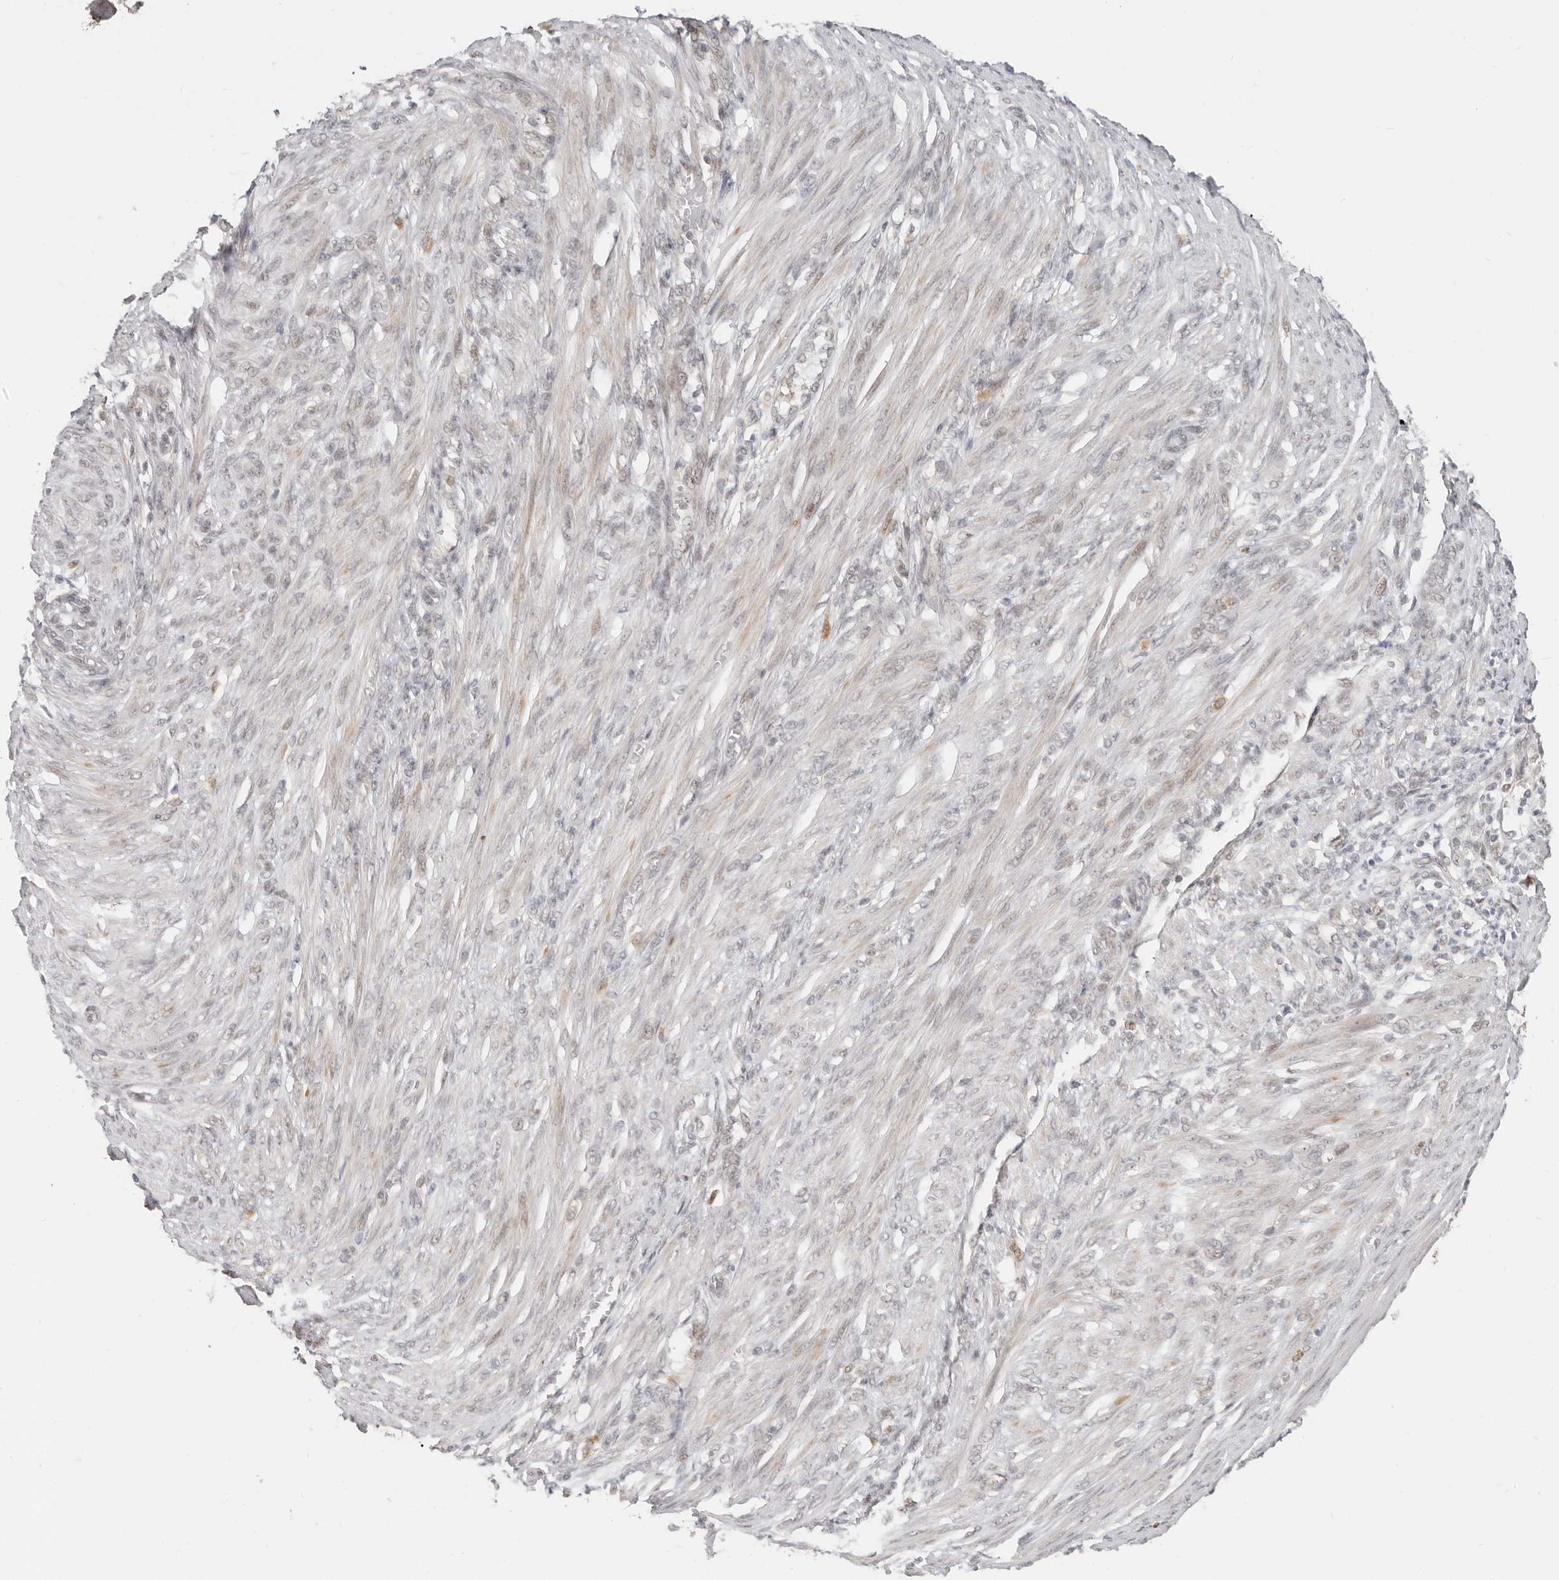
{"staining": {"intensity": "moderate", "quantity": "<25%", "location": "nuclear"}, "tissue": "endometrial cancer", "cell_type": "Tumor cells", "image_type": "cancer", "snomed": [{"axis": "morphology", "description": "Adenocarcinoma, NOS"}, {"axis": "topography", "description": "Endometrium"}], "caption": "Tumor cells reveal moderate nuclear staining in approximately <25% of cells in endometrial cancer (adenocarcinoma).", "gene": "RFC2", "patient": {"sex": "female", "age": 51}}